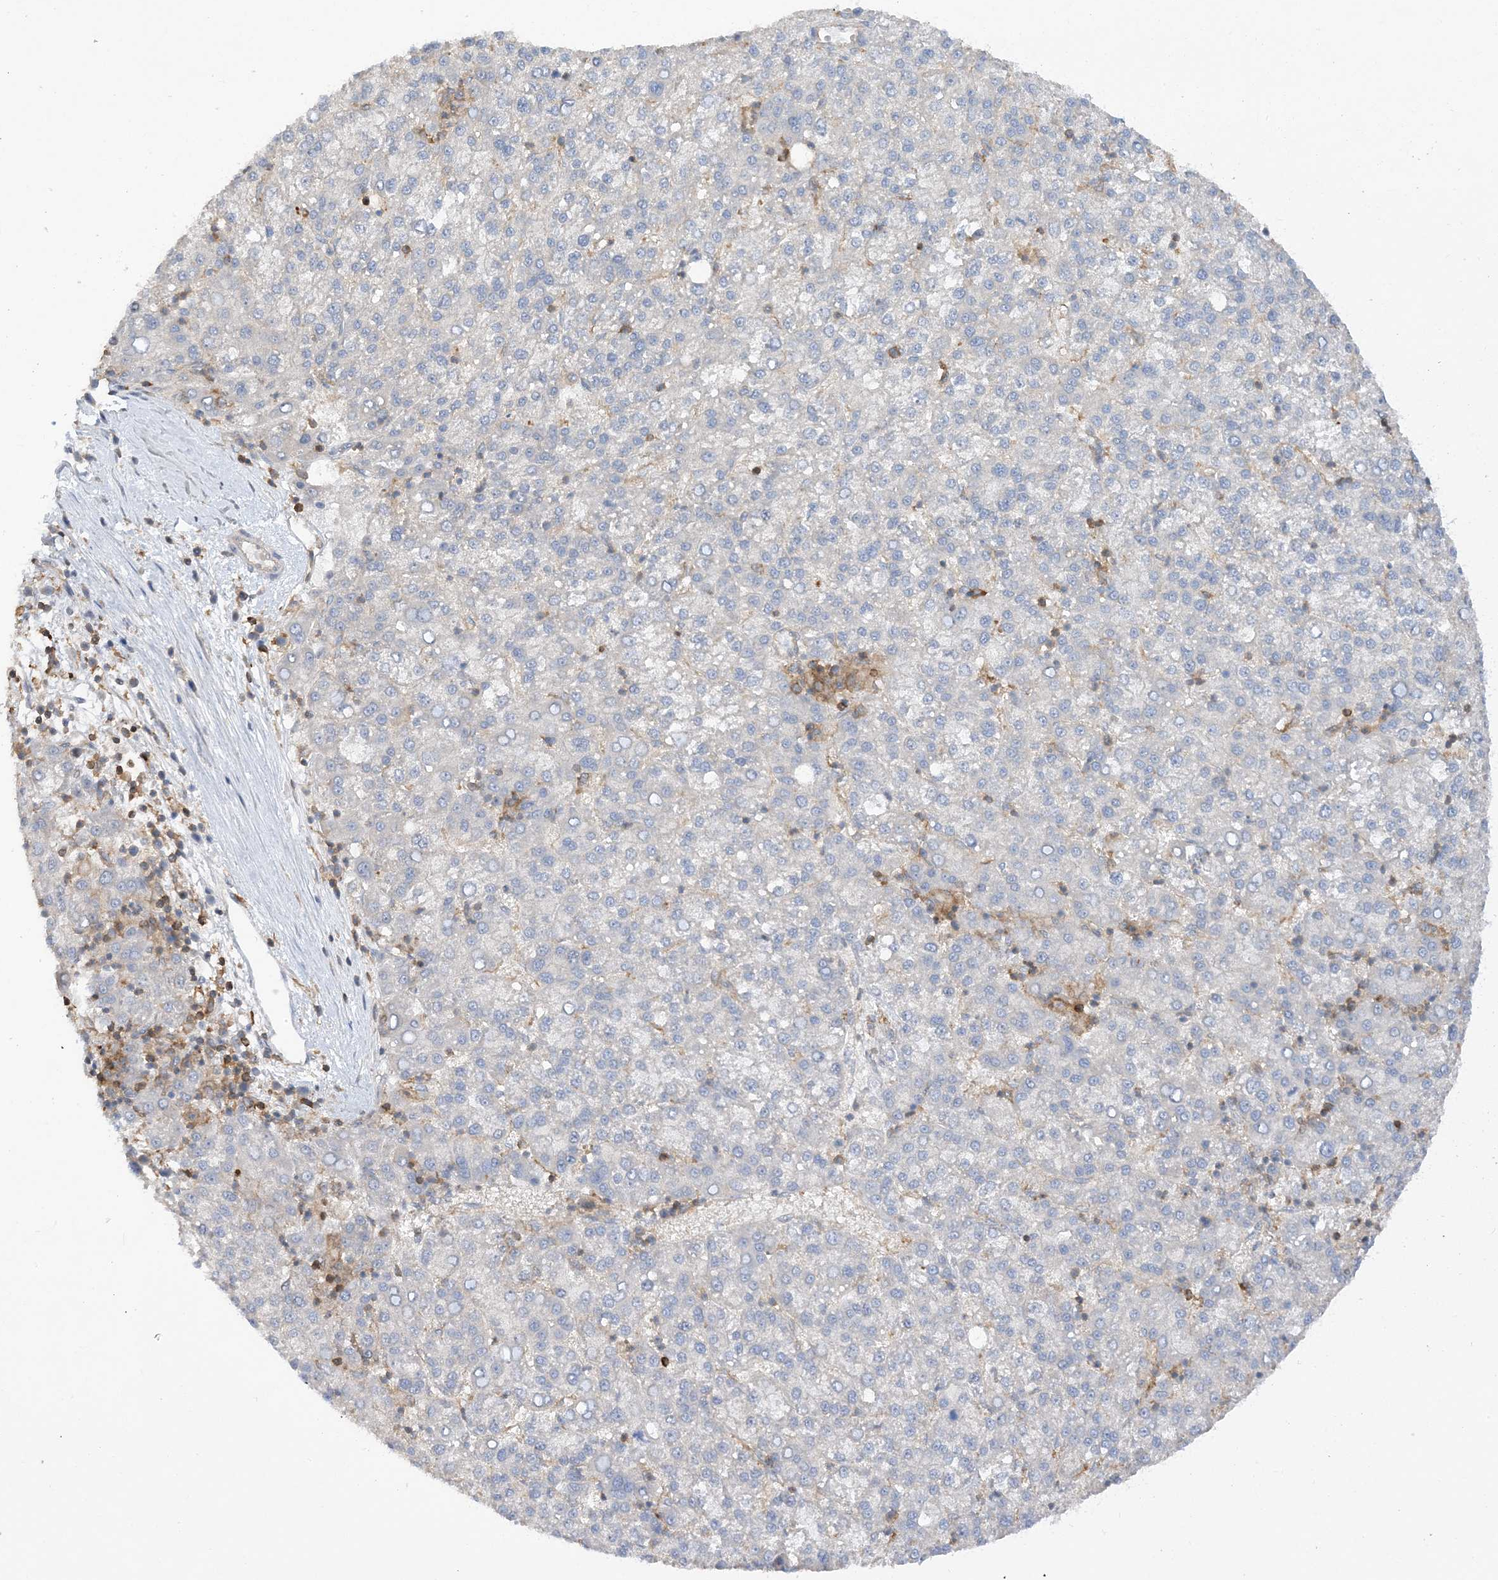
{"staining": {"intensity": "negative", "quantity": "none", "location": "none"}, "tissue": "liver cancer", "cell_type": "Tumor cells", "image_type": "cancer", "snomed": [{"axis": "morphology", "description": "Carcinoma, Hepatocellular, NOS"}, {"axis": "topography", "description": "Liver"}], "caption": "Immunohistochemistry image of neoplastic tissue: human hepatocellular carcinoma (liver) stained with DAB demonstrates no significant protein staining in tumor cells. Brightfield microscopy of immunohistochemistry stained with DAB (brown) and hematoxylin (blue), captured at high magnification.", "gene": "PHACTR2", "patient": {"sex": "female", "age": 58}}